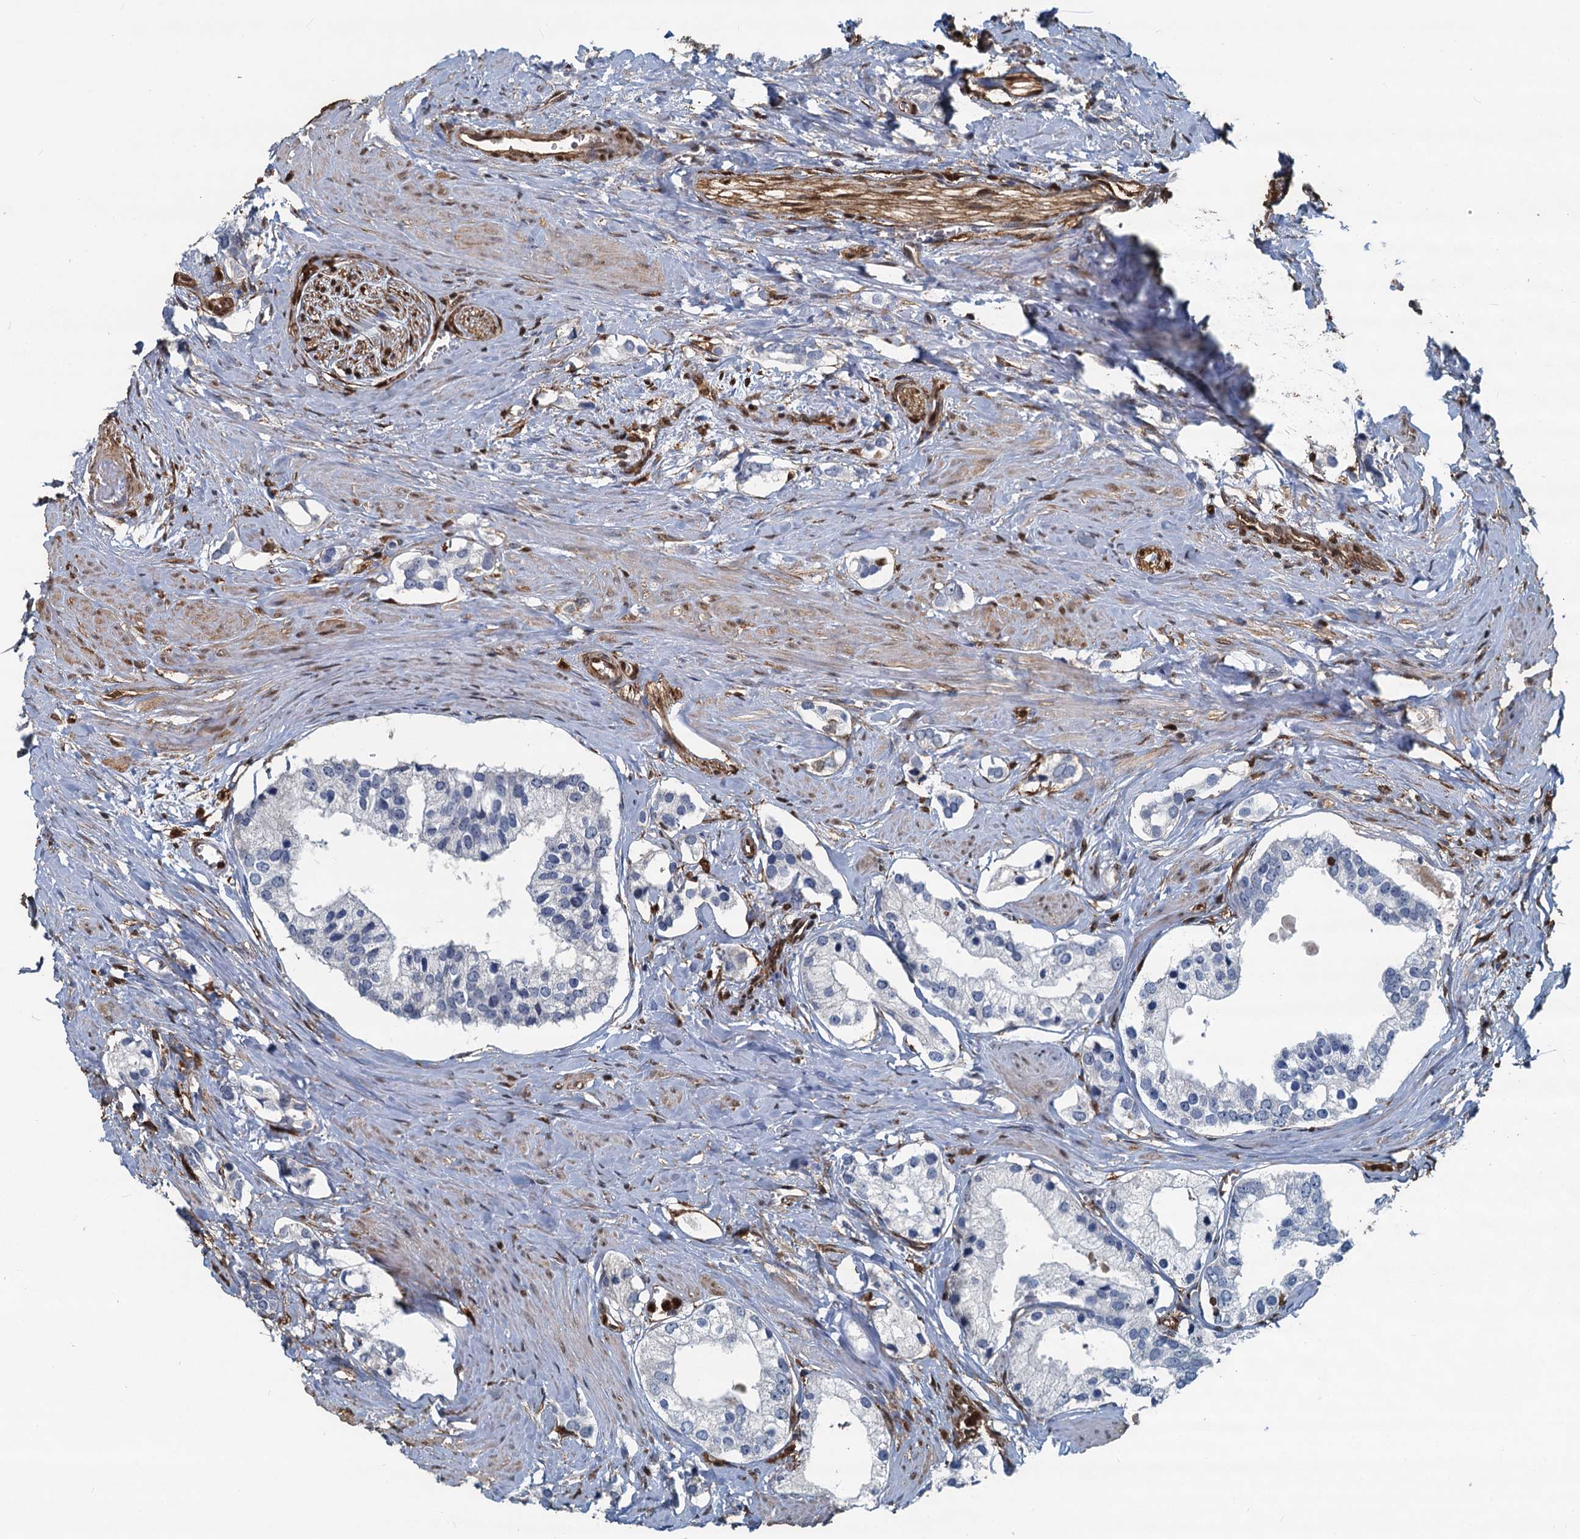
{"staining": {"intensity": "negative", "quantity": "none", "location": "none"}, "tissue": "prostate cancer", "cell_type": "Tumor cells", "image_type": "cancer", "snomed": [{"axis": "morphology", "description": "Adenocarcinoma, High grade"}, {"axis": "topography", "description": "Prostate"}], "caption": "This histopathology image is of prostate cancer (high-grade adenocarcinoma) stained with immunohistochemistry (IHC) to label a protein in brown with the nuclei are counter-stained blue. There is no positivity in tumor cells.", "gene": "S100A6", "patient": {"sex": "male", "age": 66}}